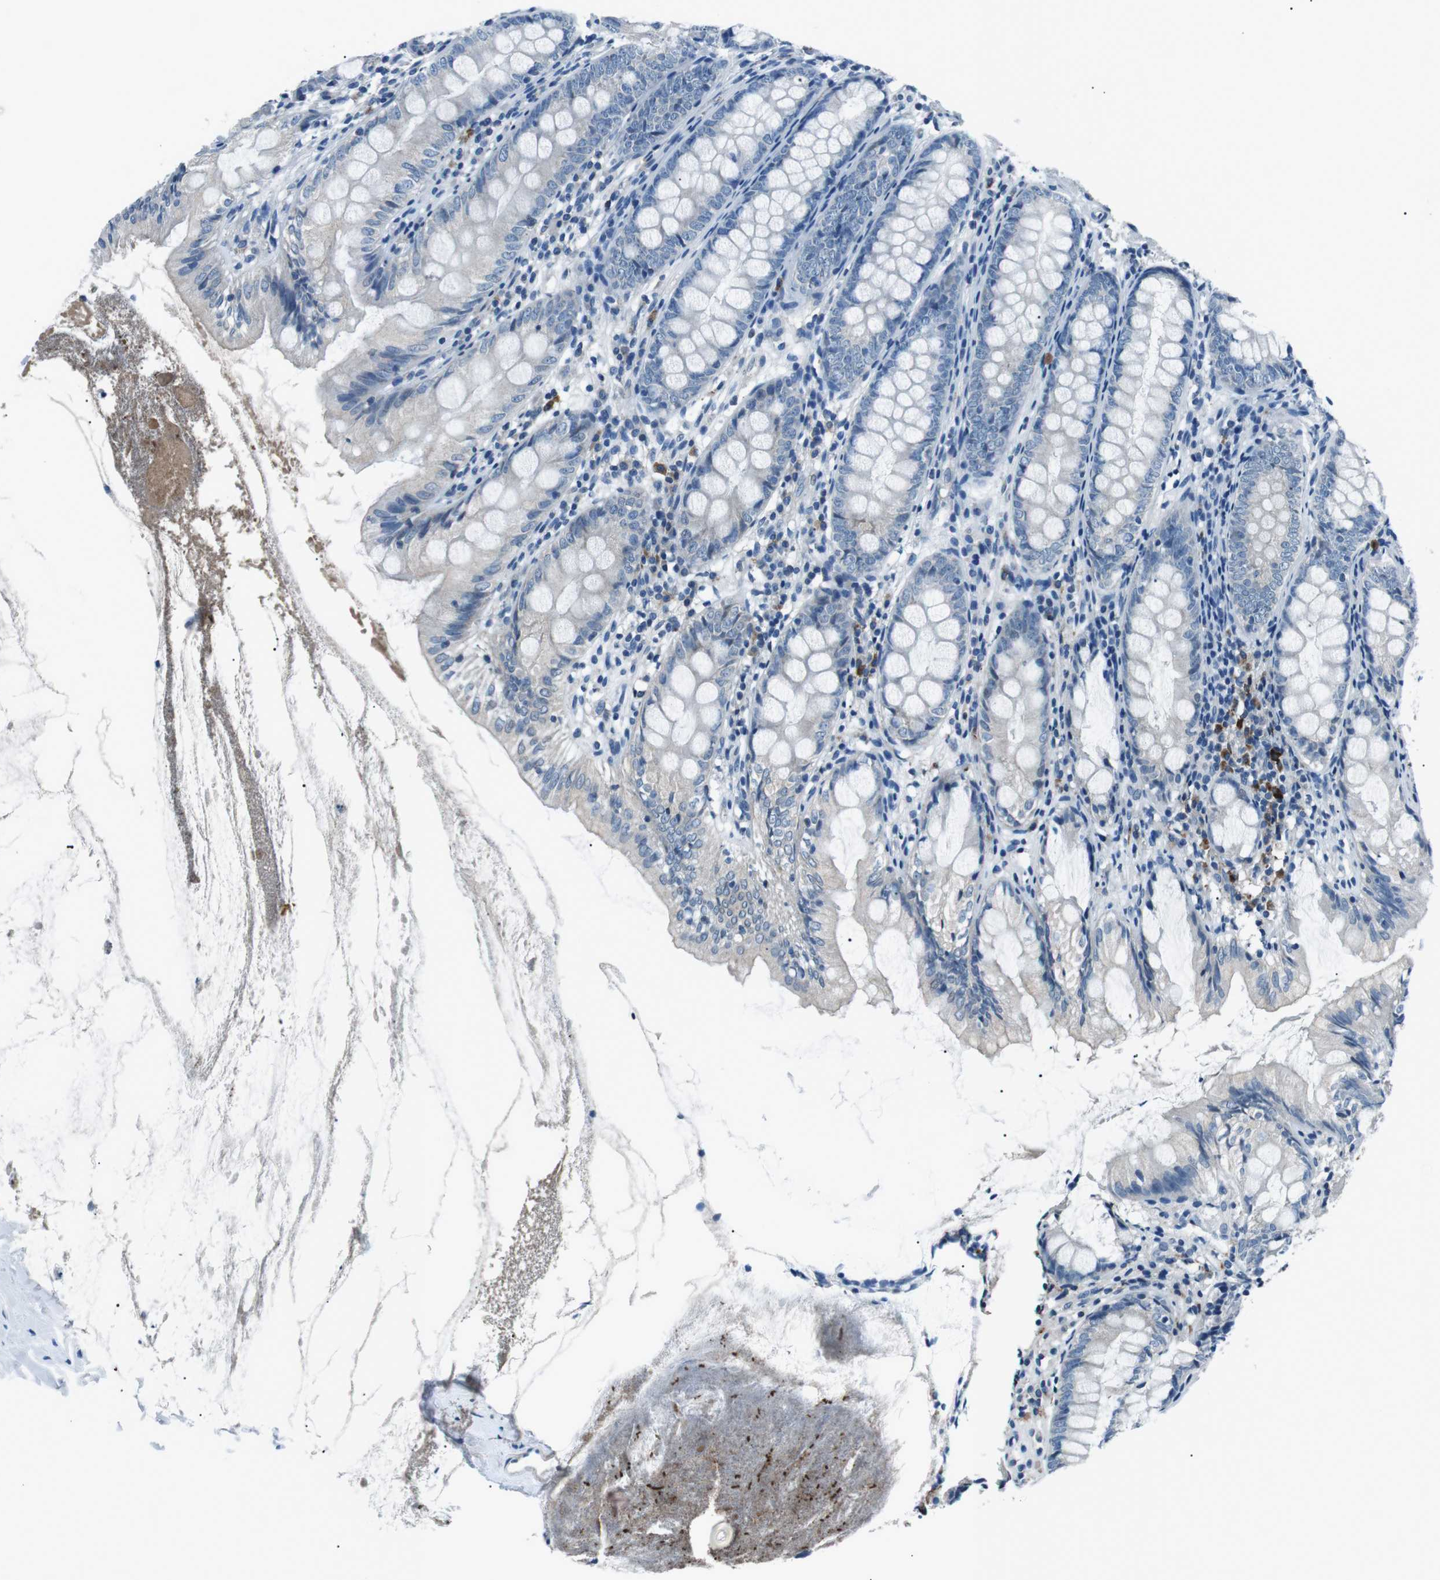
{"staining": {"intensity": "negative", "quantity": "none", "location": "none"}, "tissue": "appendix", "cell_type": "Glandular cells", "image_type": "normal", "snomed": [{"axis": "morphology", "description": "Normal tissue, NOS"}, {"axis": "topography", "description": "Appendix"}], "caption": "DAB immunohistochemical staining of normal appendix shows no significant positivity in glandular cells. The staining is performed using DAB (3,3'-diaminobenzidine) brown chromogen with nuclei counter-stained in using hematoxylin.", "gene": "ST6GAL1", "patient": {"sex": "female", "age": 77}}